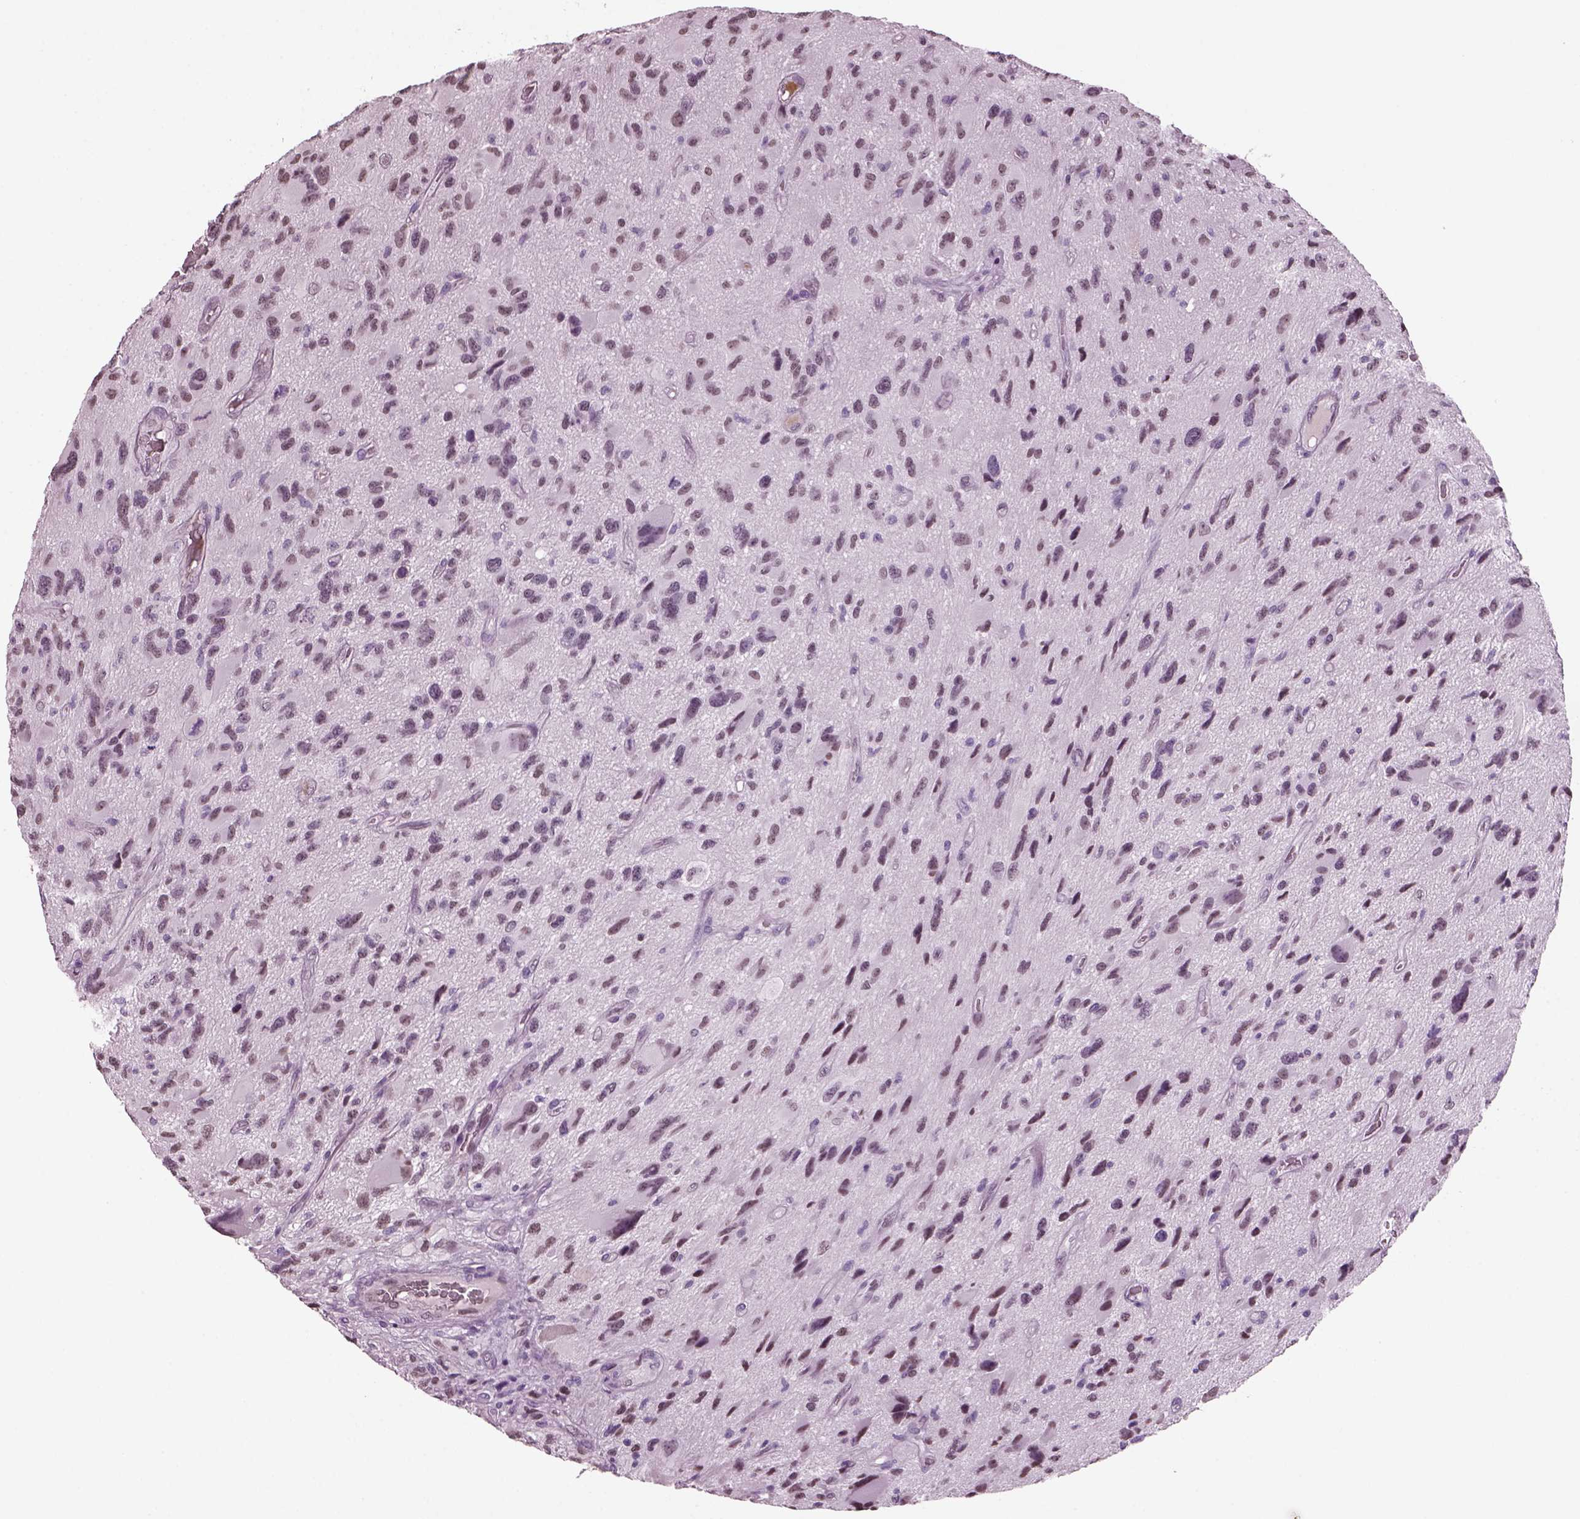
{"staining": {"intensity": "weak", "quantity": "<25%", "location": "nuclear"}, "tissue": "glioma", "cell_type": "Tumor cells", "image_type": "cancer", "snomed": [{"axis": "morphology", "description": "Glioma, malignant, NOS"}, {"axis": "morphology", "description": "Glioma, malignant, High grade"}, {"axis": "topography", "description": "Brain"}], "caption": "DAB immunohistochemical staining of human malignant glioma (high-grade) demonstrates no significant staining in tumor cells. The staining is performed using DAB brown chromogen with nuclei counter-stained in using hematoxylin.", "gene": "KRTAP3-2", "patient": {"sex": "female", "age": 71}}